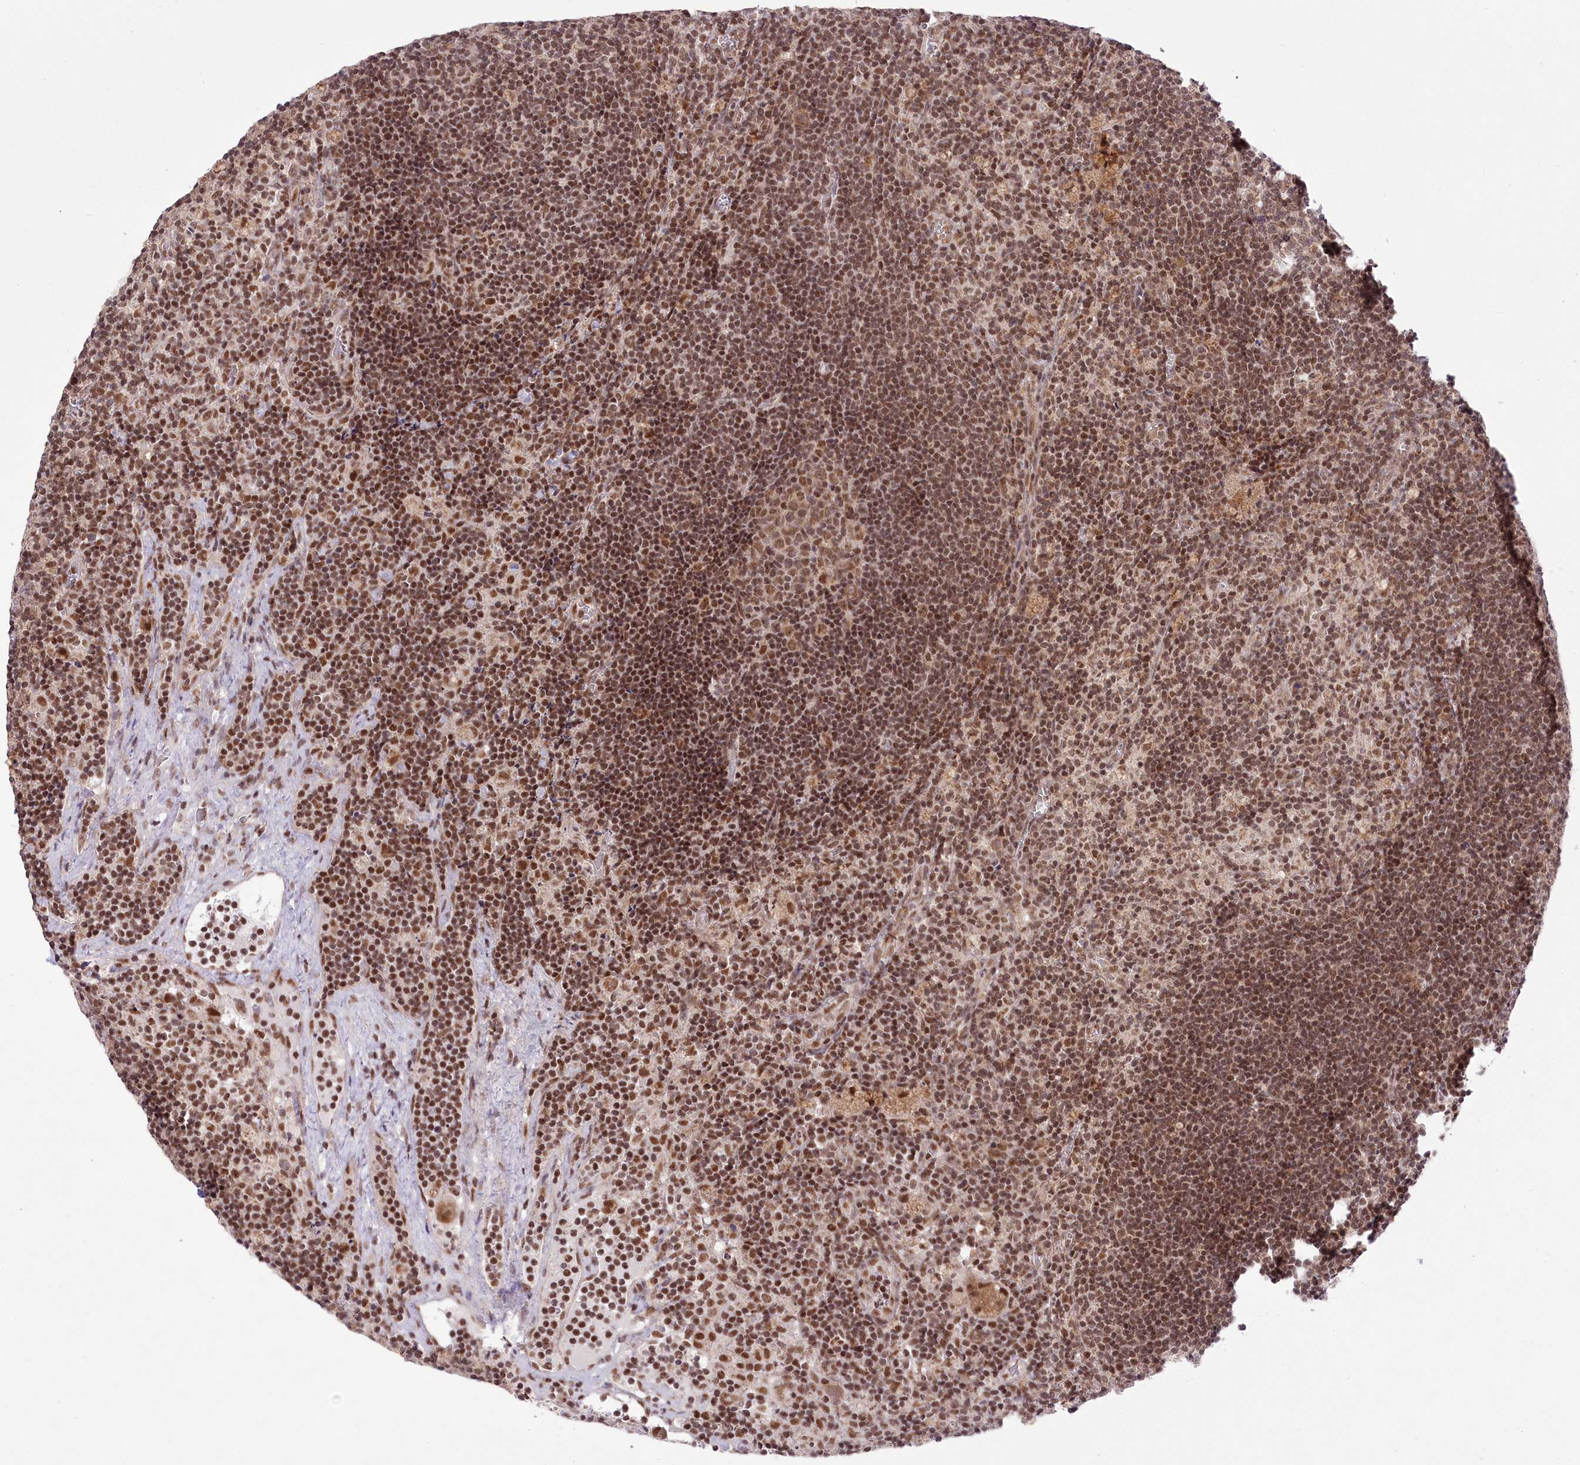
{"staining": {"intensity": "moderate", "quantity": ">75%", "location": "cytoplasmic/membranous,nuclear"}, "tissue": "lymph node", "cell_type": "Germinal center cells", "image_type": "normal", "snomed": [{"axis": "morphology", "description": "Normal tissue, NOS"}, {"axis": "topography", "description": "Lymph node"}], "caption": "Immunohistochemistry micrograph of benign lymph node: lymph node stained using immunohistochemistry (IHC) exhibits medium levels of moderate protein expression localized specifically in the cytoplasmic/membranous,nuclear of germinal center cells, appearing as a cytoplasmic/membranous,nuclear brown color.", "gene": "ZMAT2", "patient": {"sex": "male", "age": 69}}